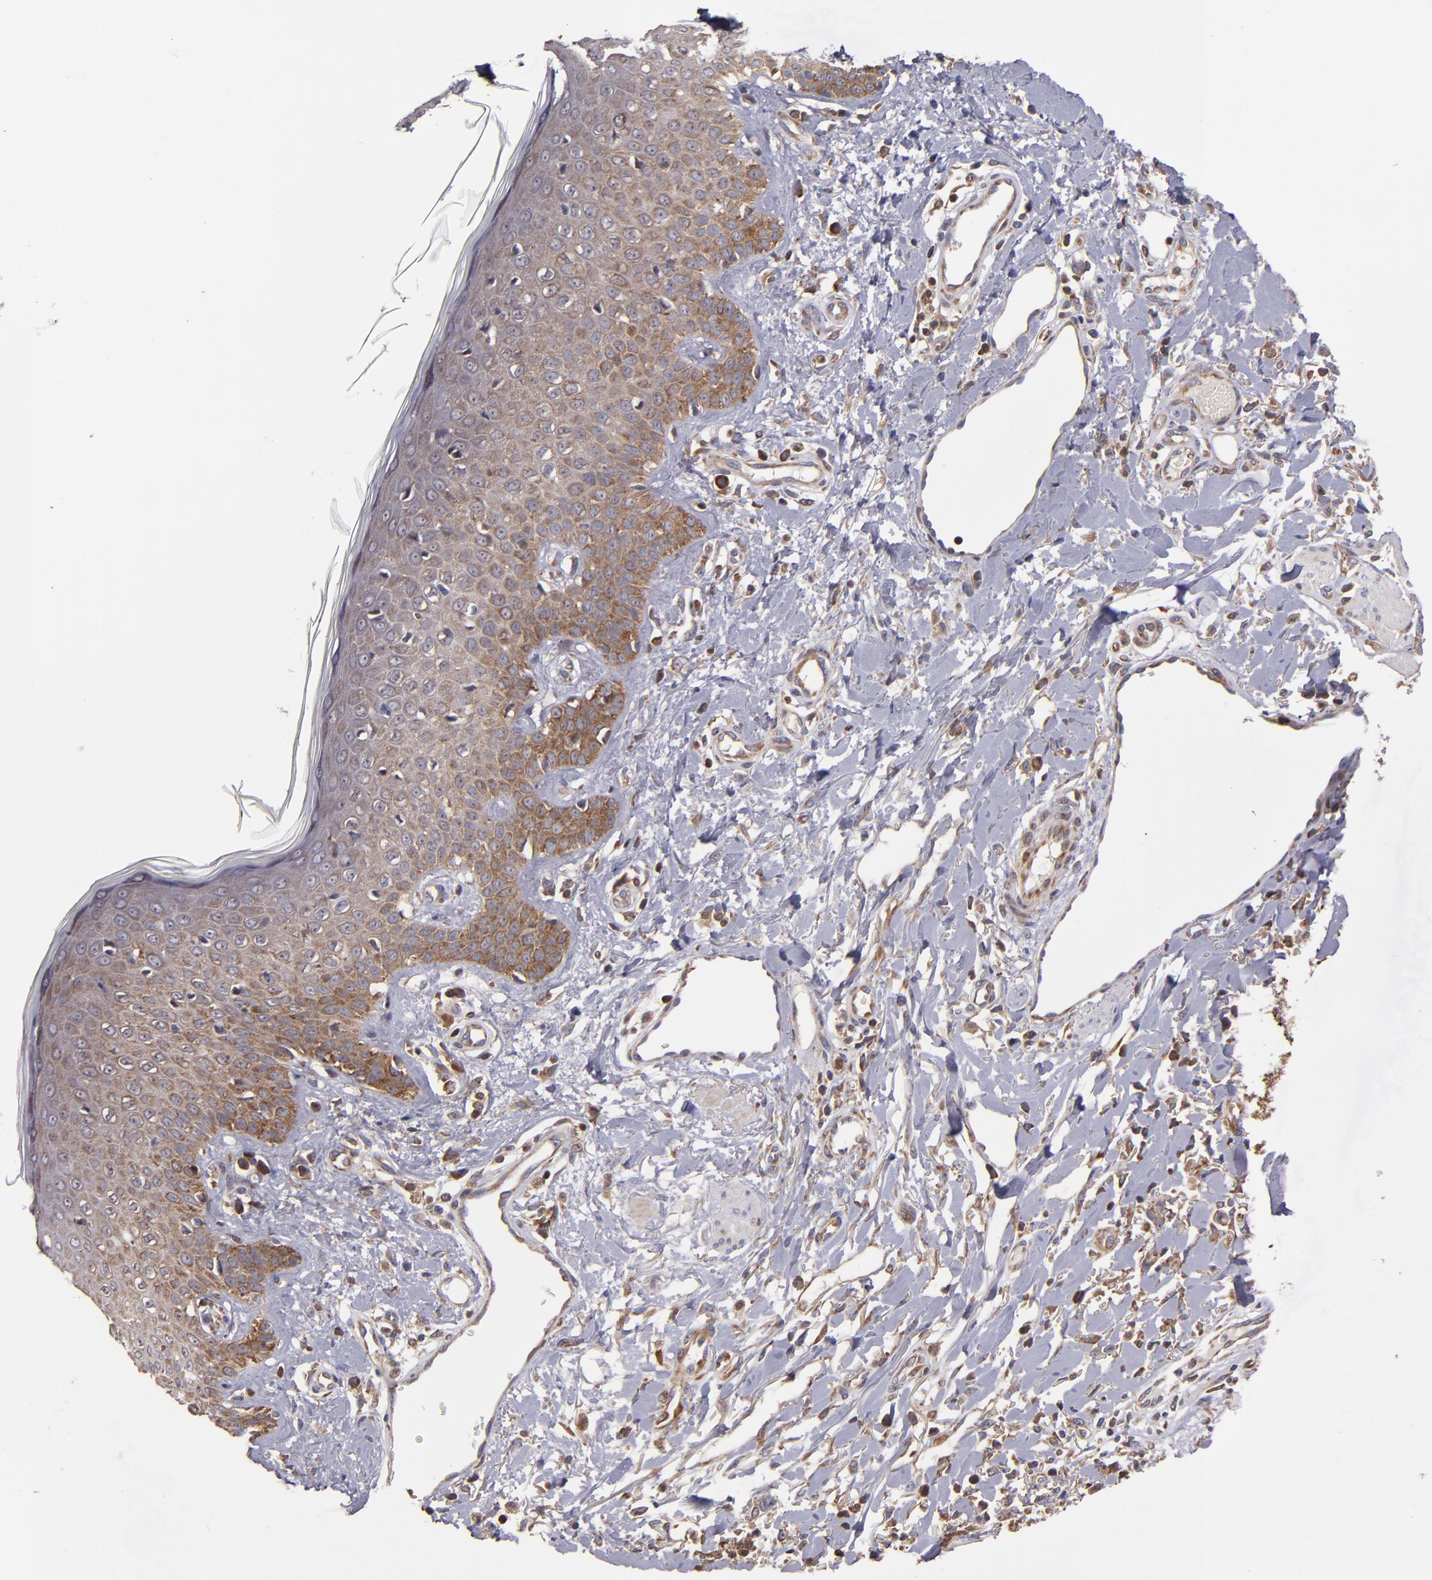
{"staining": {"intensity": "moderate", "quantity": ">75%", "location": "cytoplasmic/membranous"}, "tissue": "skin cancer", "cell_type": "Tumor cells", "image_type": "cancer", "snomed": [{"axis": "morphology", "description": "Squamous cell carcinoma, NOS"}, {"axis": "topography", "description": "Skin"}], "caption": "IHC micrograph of human skin squamous cell carcinoma stained for a protein (brown), which reveals medium levels of moderate cytoplasmic/membranous staining in approximately >75% of tumor cells.", "gene": "EIF4ENIF1", "patient": {"sex": "female", "age": 59}}